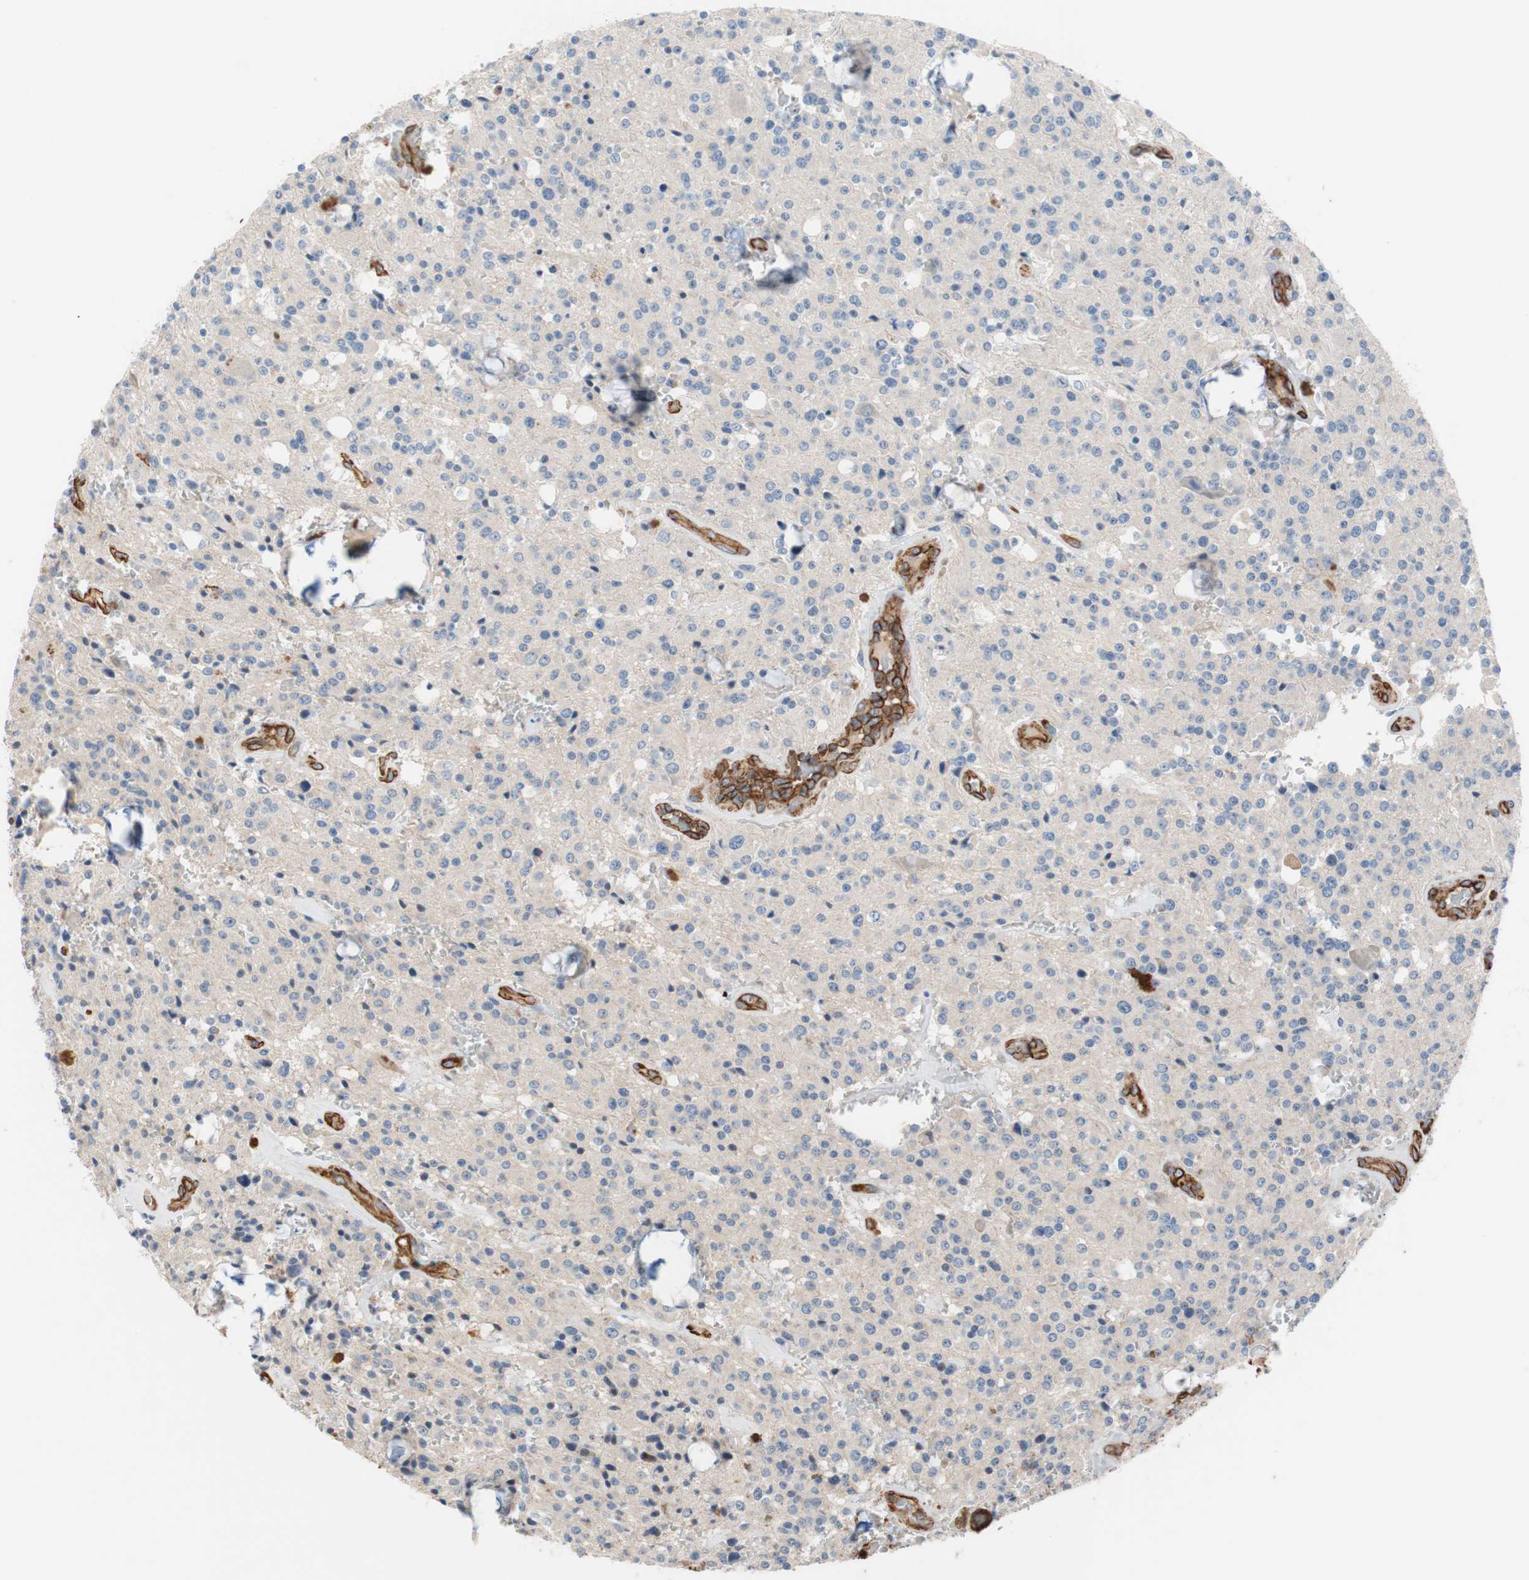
{"staining": {"intensity": "negative", "quantity": "none", "location": "none"}, "tissue": "glioma", "cell_type": "Tumor cells", "image_type": "cancer", "snomed": [{"axis": "morphology", "description": "Glioma, malignant, Low grade"}, {"axis": "topography", "description": "Brain"}], "caption": "Tumor cells show no significant positivity in glioma.", "gene": "SPINT1", "patient": {"sex": "male", "age": 58}}